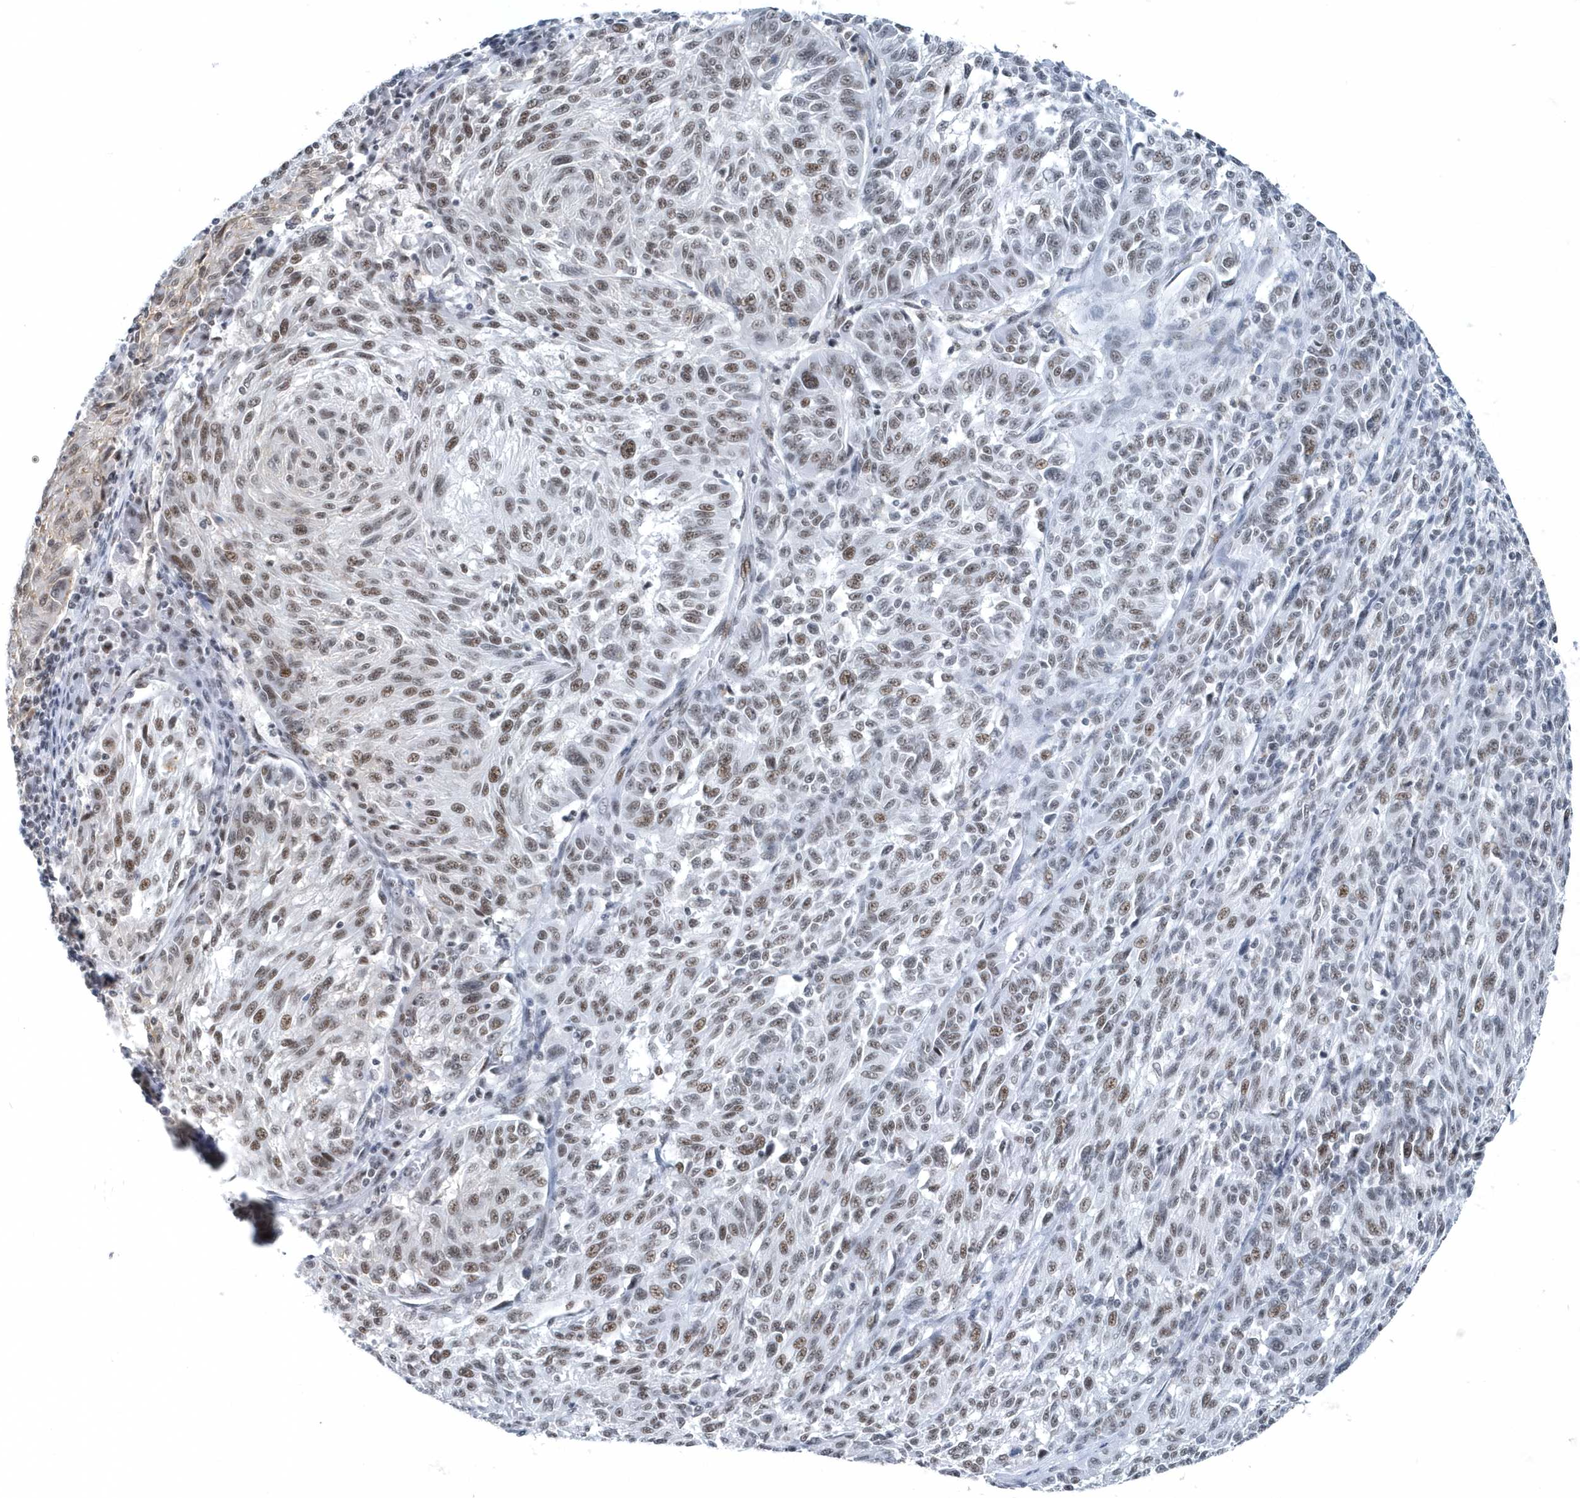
{"staining": {"intensity": "moderate", "quantity": ">75%", "location": "nuclear"}, "tissue": "melanoma", "cell_type": "Tumor cells", "image_type": "cancer", "snomed": [{"axis": "morphology", "description": "Malignant melanoma, NOS"}, {"axis": "topography", "description": "Skin"}], "caption": "IHC micrograph of neoplastic tissue: human malignant melanoma stained using immunohistochemistry (IHC) reveals medium levels of moderate protein expression localized specifically in the nuclear of tumor cells, appearing as a nuclear brown color.", "gene": "FIP1L1", "patient": {"sex": "male", "age": 53}}